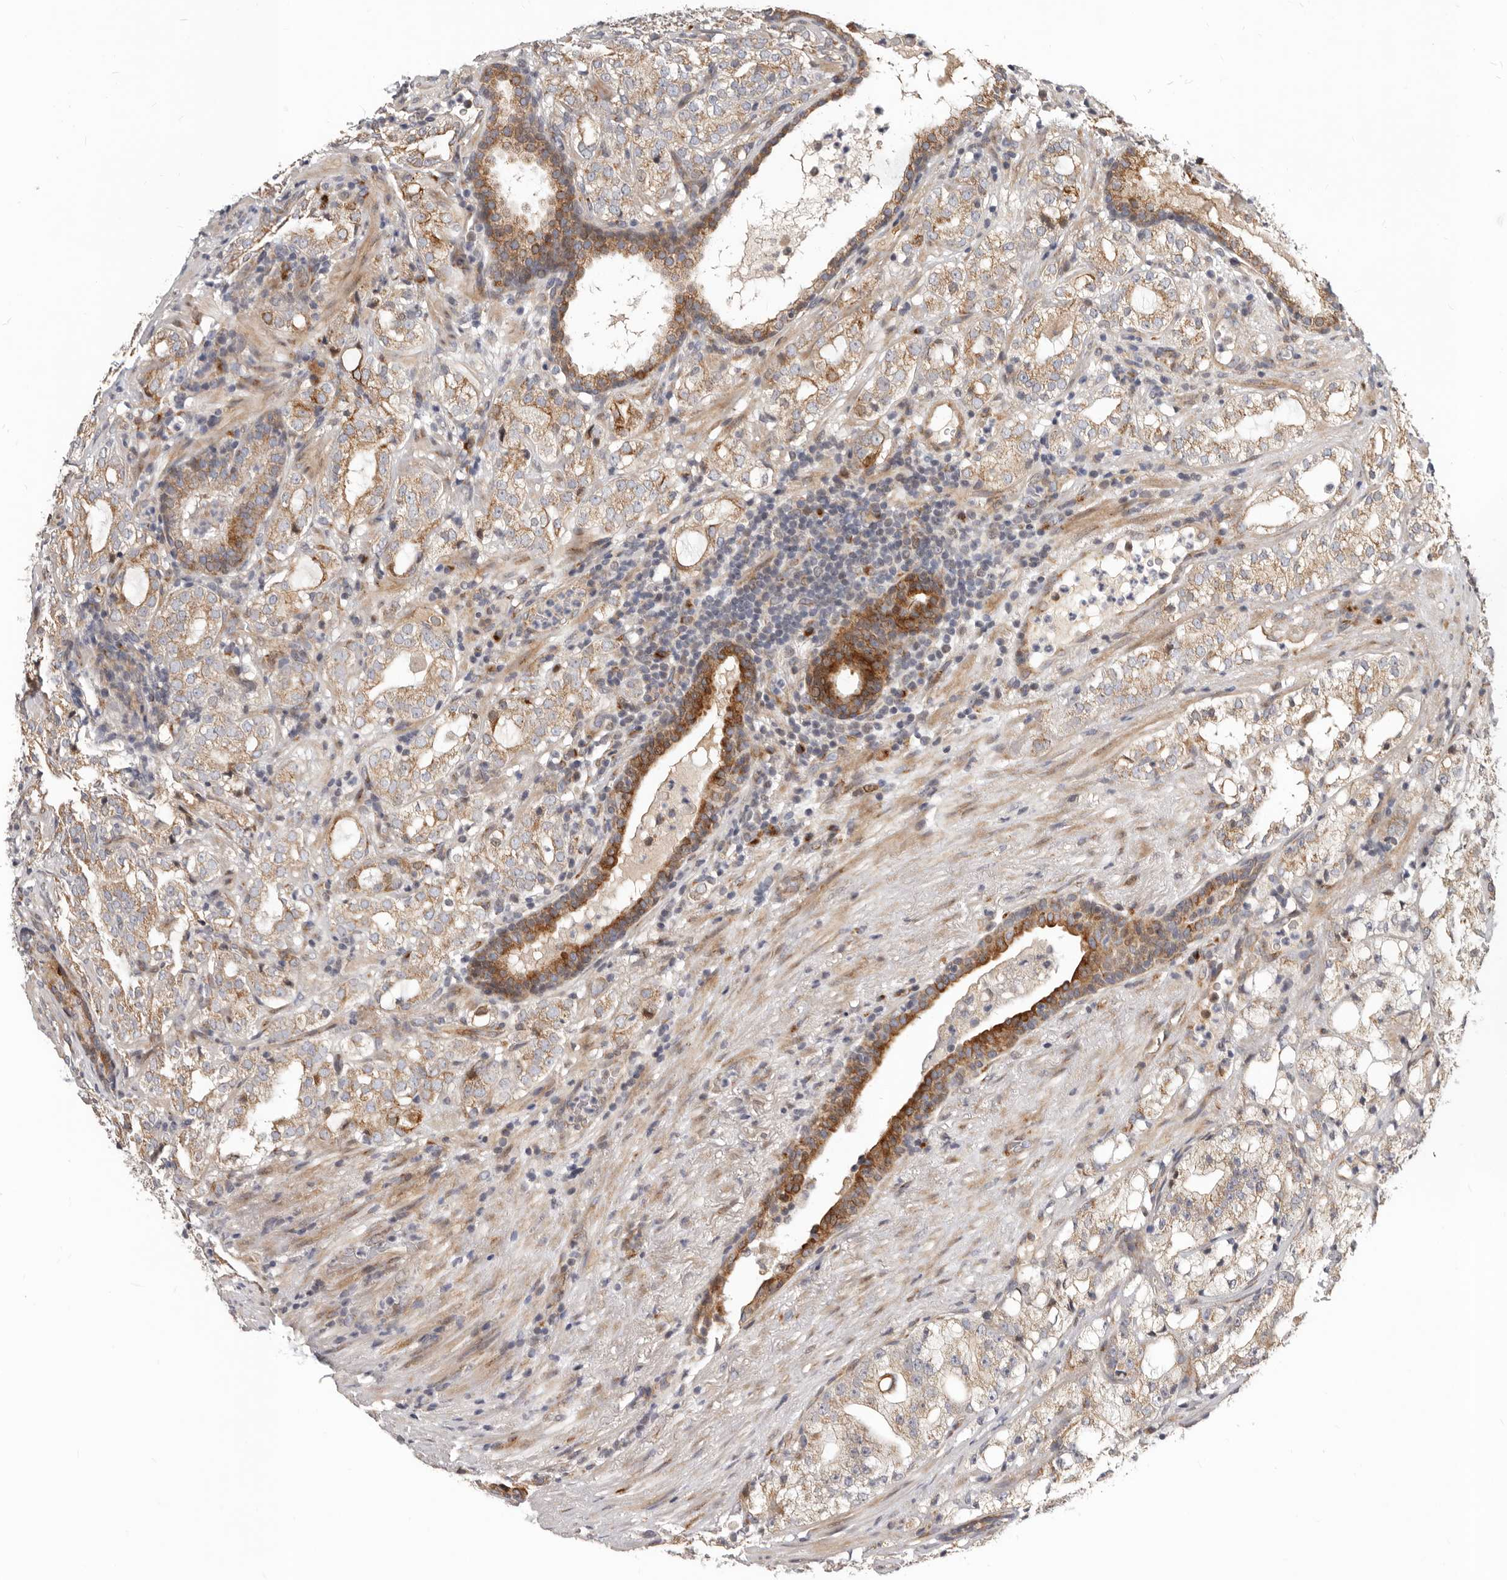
{"staining": {"intensity": "moderate", "quantity": "25%-75%", "location": "cytoplasmic/membranous"}, "tissue": "prostate cancer", "cell_type": "Tumor cells", "image_type": "cancer", "snomed": [{"axis": "morphology", "description": "Adenocarcinoma, High grade"}, {"axis": "topography", "description": "Prostate"}], "caption": "Prostate cancer (adenocarcinoma (high-grade)) stained with IHC exhibits moderate cytoplasmic/membranous staining in approximately 25%-75% of tumor cells. The protein of interest is stained brown, and the nuclei are stained in blue (DAB IHC with brightfield microscopy, high magnification).", "gene": "NPY4R", "patient": {"sex": "male", "age": 64}}